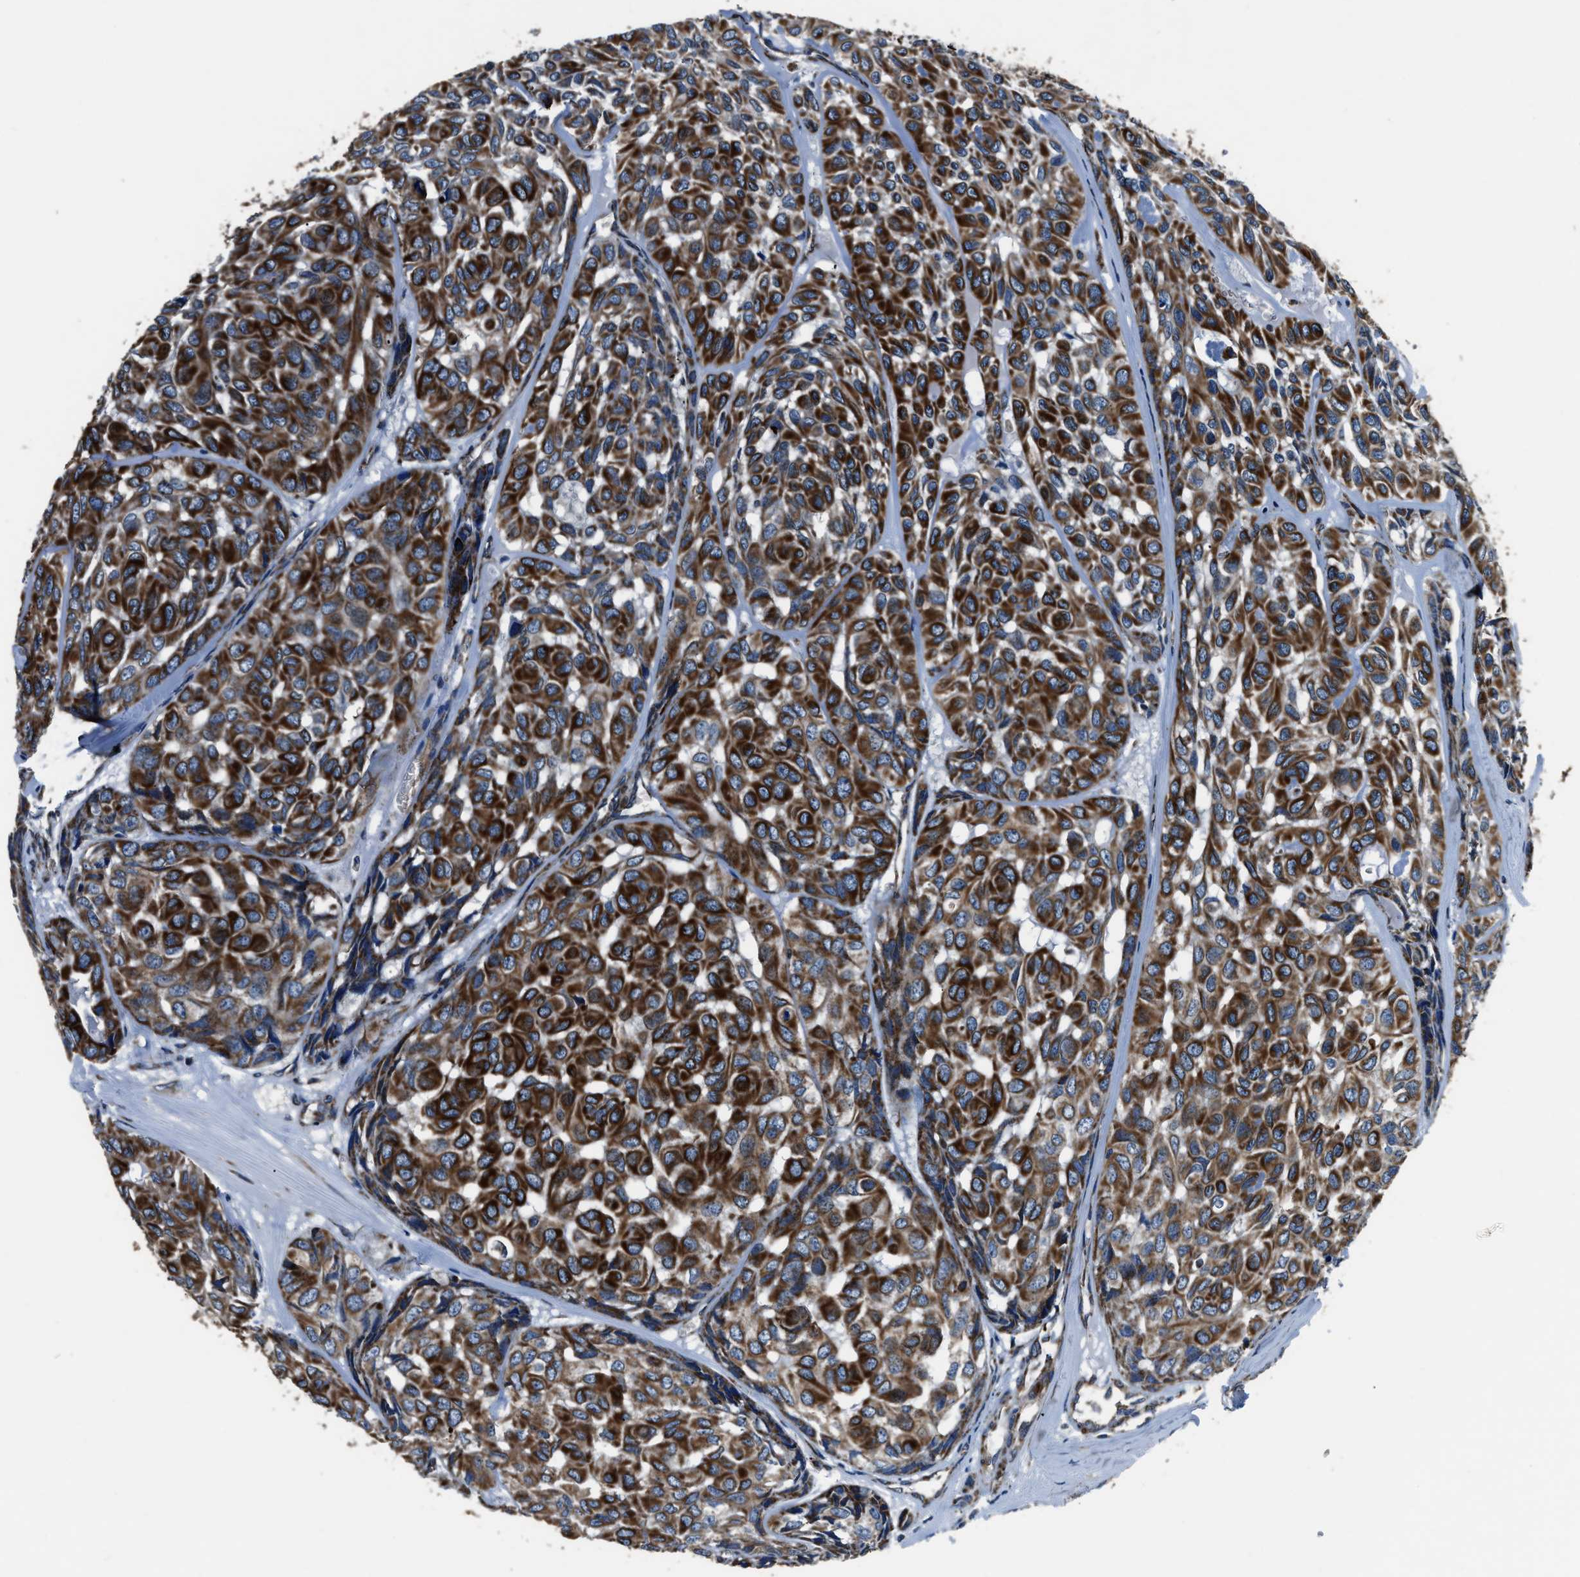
{"staining": {"intensity": "strong", "quantity": ">75%", "location": "cytoplasmic/membranous"}, "tissue": "head and neck cancer", "cell_type": "Tumor cells", "image_type": "cancer", "snomed": [{"axis": "morphology", "description": "Adenocarcinoma, NOS"}, {"axis": "topography", "description": "Salivary gland, NOS"}, {"axis": "topography", "description": "Head-Neck"}], "caption": "A photomicrograph of head and neck cancer stained for a protein shows strong cytoplasmic/membranous brown staining in tumor cells.", "gene": "OGDH", "patient": {"sex": "female", "age": 76}}